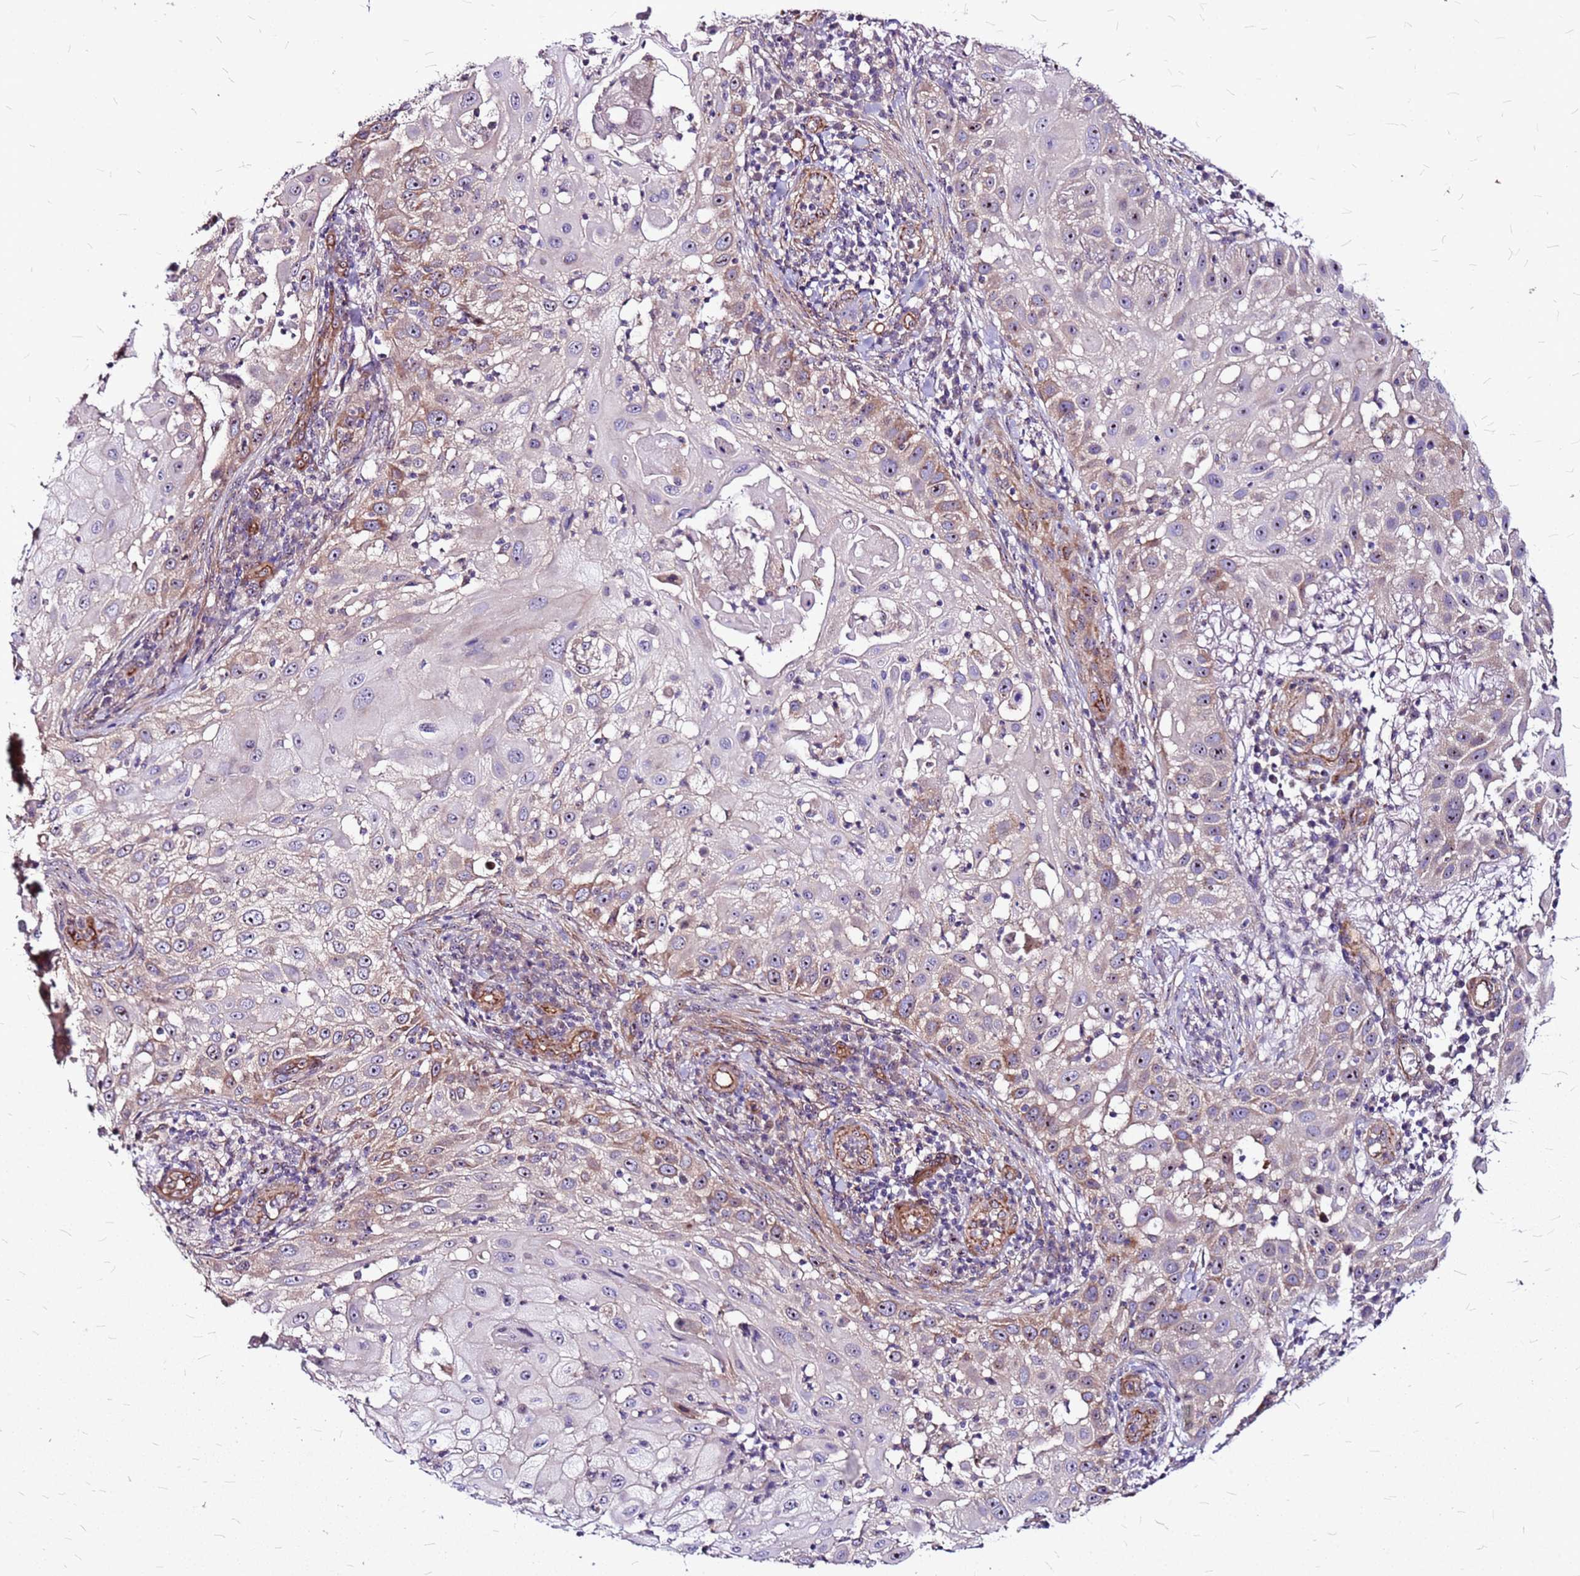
{"staining": {"intensity": "moderate", "quantity": "<25%", "location": "cytoplasmic/membranous"}, "tissue": "skin cancer", "cell_type": "Tumor cells", "image_type": "cancer", "snomed": [{"axis": "morphology", "description": "Squamous cell carcinoma, NOS"}, {"axis": "topography", "description": "Skin"}], "caption": "Immunohistochemistry (IHC) of human skin squamous cell carcinoma demonstrates low levels of moderate cytoplasmic/membranous expression in approximately <25% of tumor cells. Using DAB (3,3'-diaminobenzidine) (brown) and hematoxylin (blue) stains, captured at high magnification using brightfield microscopy.", "gene": "TOPAZ1", "patient": {"sex": "female", "age": 44}}